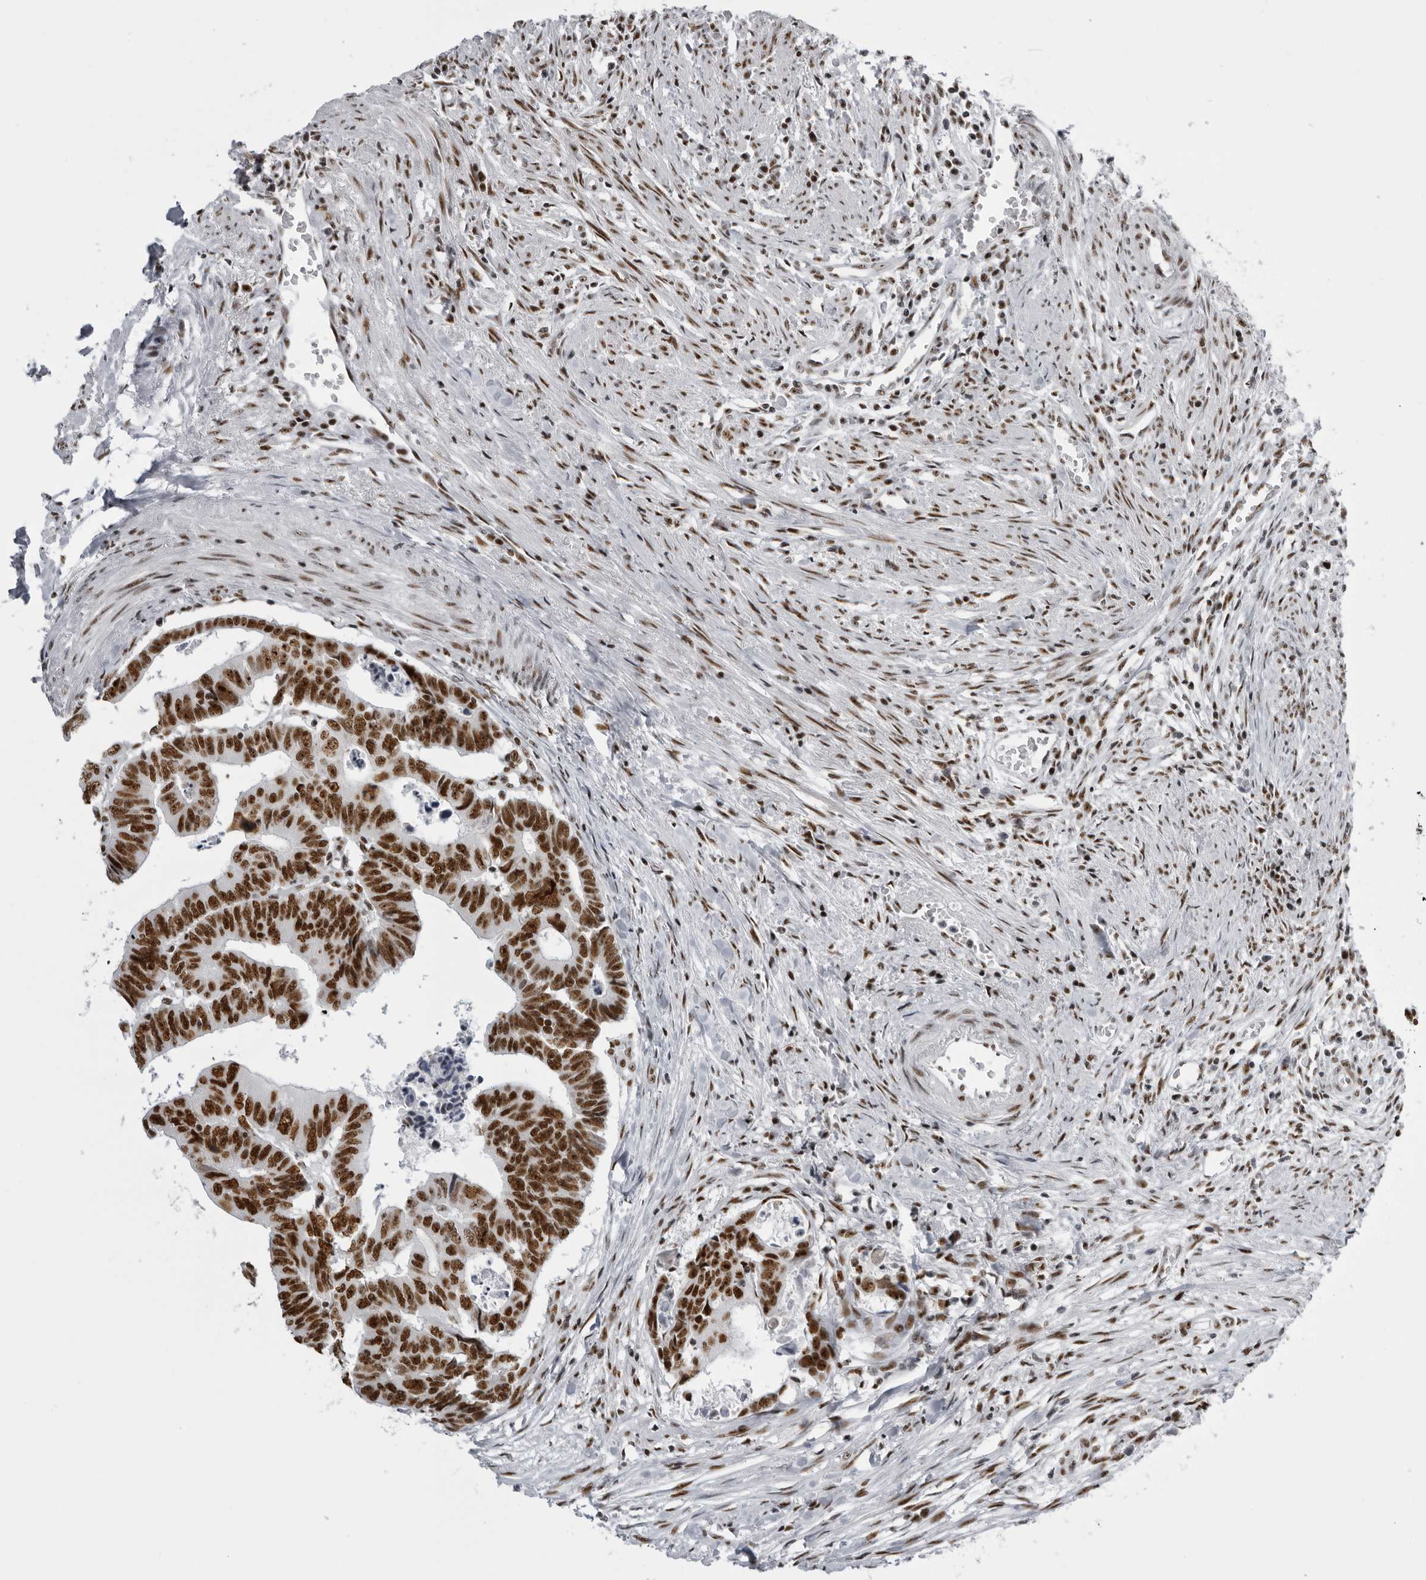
{"staining": {"intensity": "strong", "quantity": ">75%", "location": "nuclear"}, "tissue": "colorectal cancer", "cell_type": "Tumor cells", "image_type": "cancer", "snomed": [{"axis": "morphology", "description": "Adenocarcinoma, NOS"}, {"axis": "topography", "description": "Rectum"}], "caption": "Colorectal cancer stained for a protein shows strong nuclear positivity in tumor cells.", "gene": "DHX9", "patient": {"sex": "female", "age": 65}}